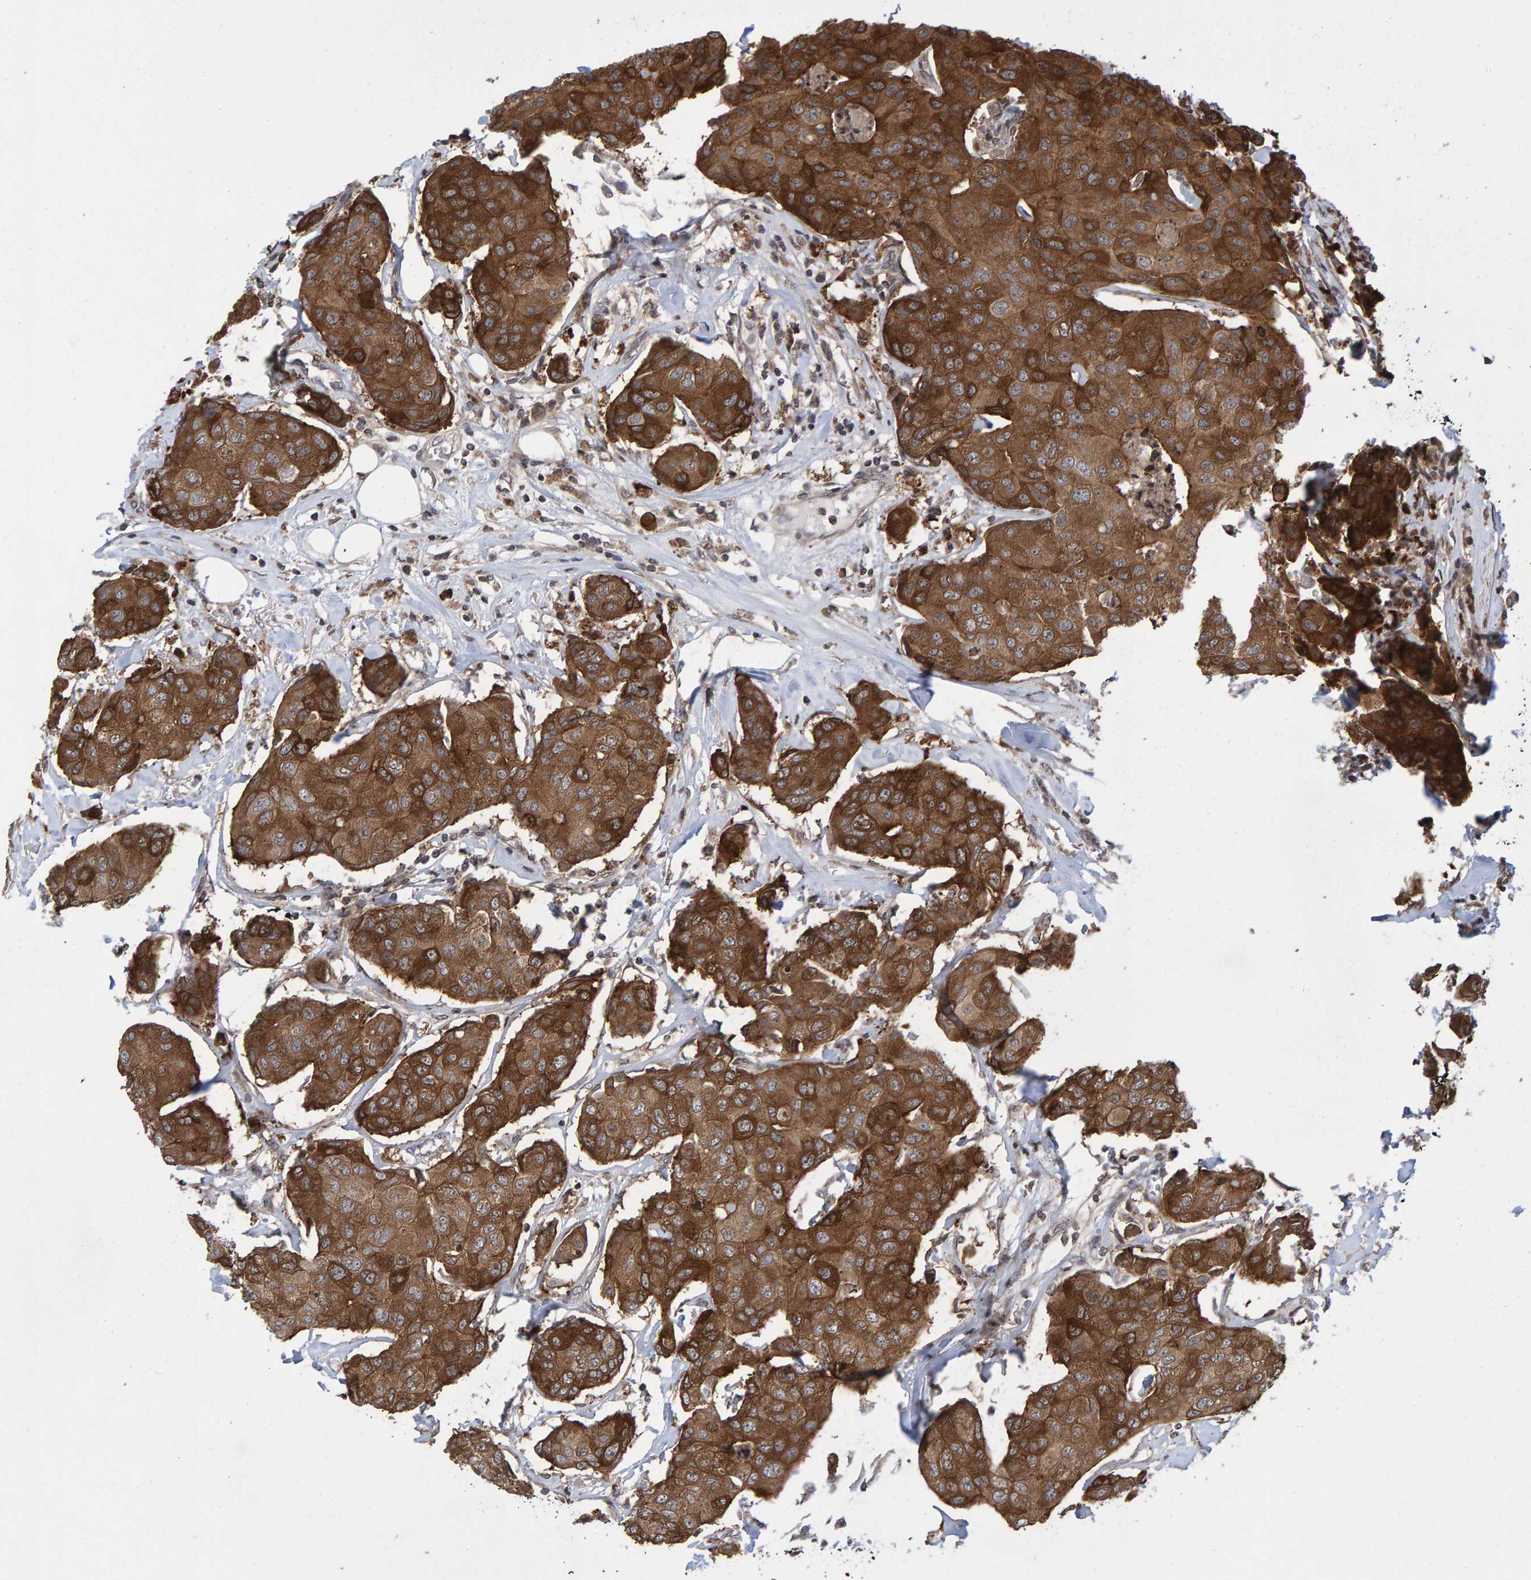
{"staining": {"intensity": "strong", "quantity": ">75%", "location": "cytoplasmic/membranous"}, "tissue": "breast cancer", "cell_type": "Tumor cells", "image_type": "cancer", "snomed": [{"axis": "morphology", "description": "Duct carcinoma"}, {"axis": "topography", "description": "Breast"}], "caption": "Immunohistochemistry histopathology image of breast cancer stained for a protein (brown), which shows high levels of strong cytoplasmic/membranous staining in about >75% of tumor cells.", "gene": "GAB2", "patient": {"sex": "female", "age": 80}}